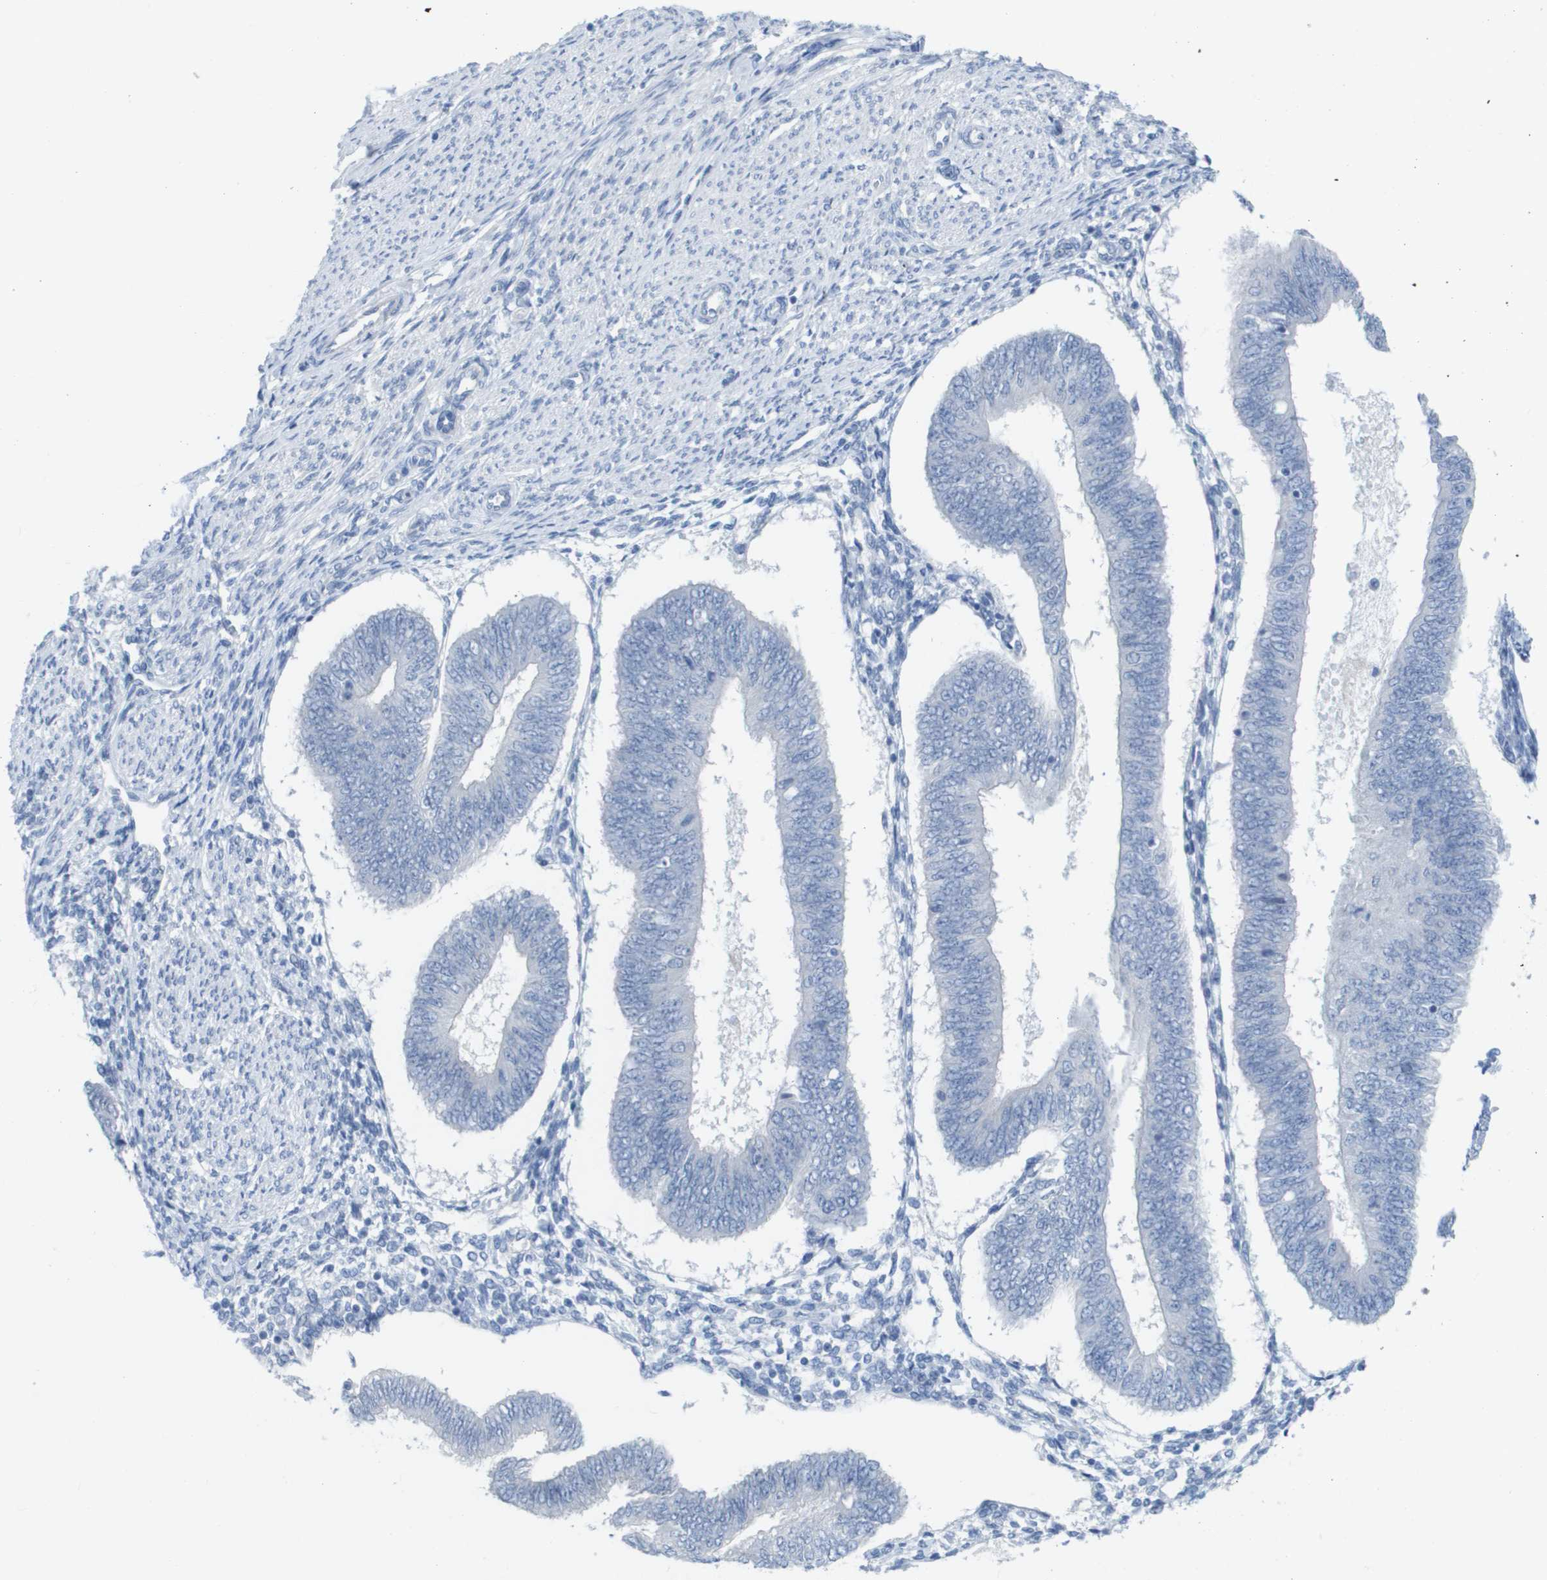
{"staining": {"intensity": "negative", "quantity": "none", "location": "none"}, "tissue": "endometrial cancer", "cell_type": "Tumor cells", "image_type": "cancer", "snomed": [{"axis": "morphology", "description": "Adenocarcinoma, NOS"}, {"axis": "topography", "description": "Endometrium"}], "caption": "Adenocarcinoma (endometrial) was stained to show a protein in brown. There is no significant staining in tumor cells.", "gene": "PDE4A", "patient": {"sex": "female", "age": 58}}